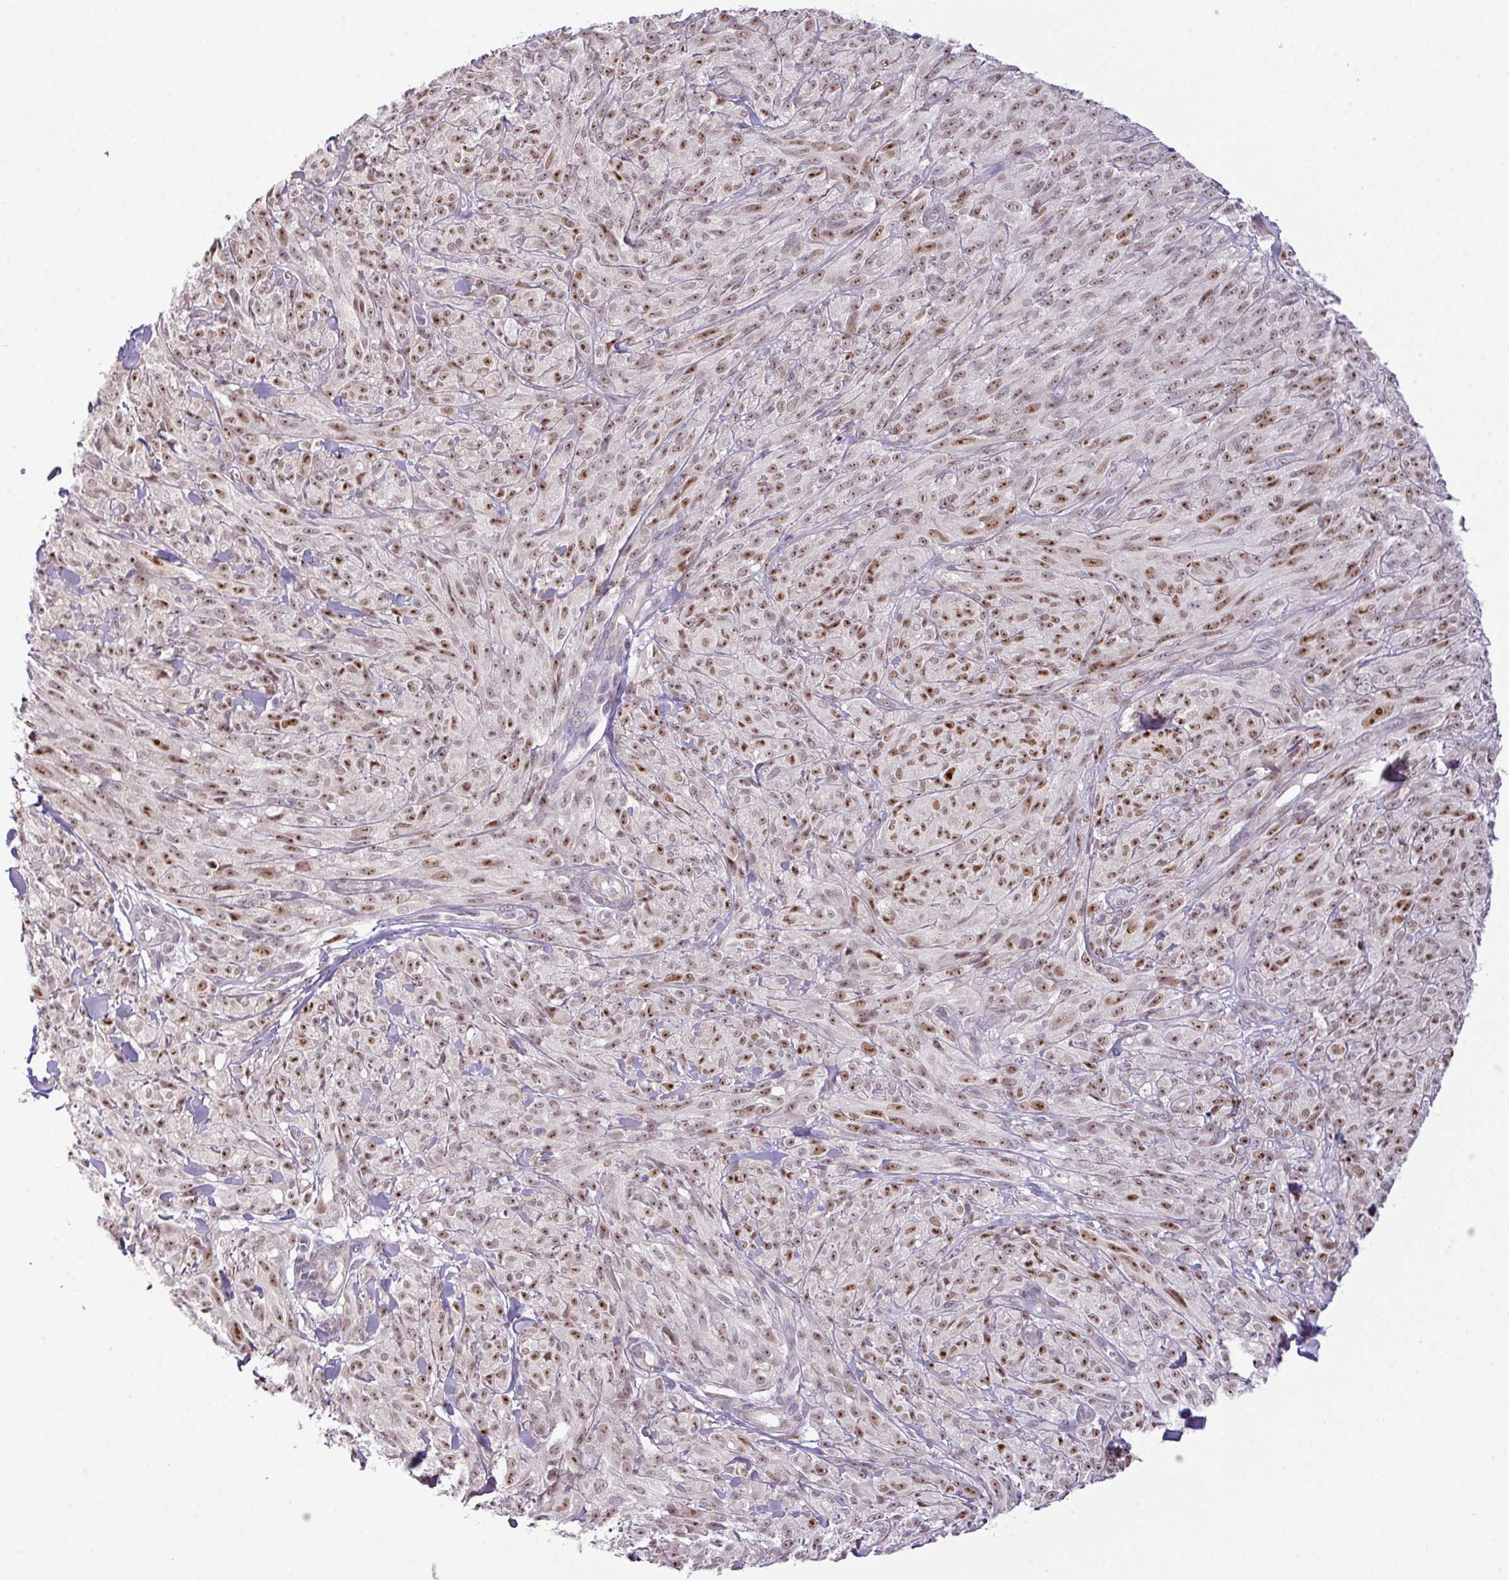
{"staining": {"intensity": "strong", "quantity": ">75%", "location": "nuclear"}, "tissue": "melanoma", "cell_type": "Tumor cells", "image_type": "cancer", "snomed": [{"axis": "morphology", "description": "Malignant melanoma, NOS"}, {"axis": "topography", "description": "Skin of upper arm"}], "caption": "Immunohistochemical staining of human malignant melanoma displays high levels of strong nuclear positivity in approximately >75% of tumor cells.", "gene": "MAK16", "patient": {"sex": "female", "age": 65}}